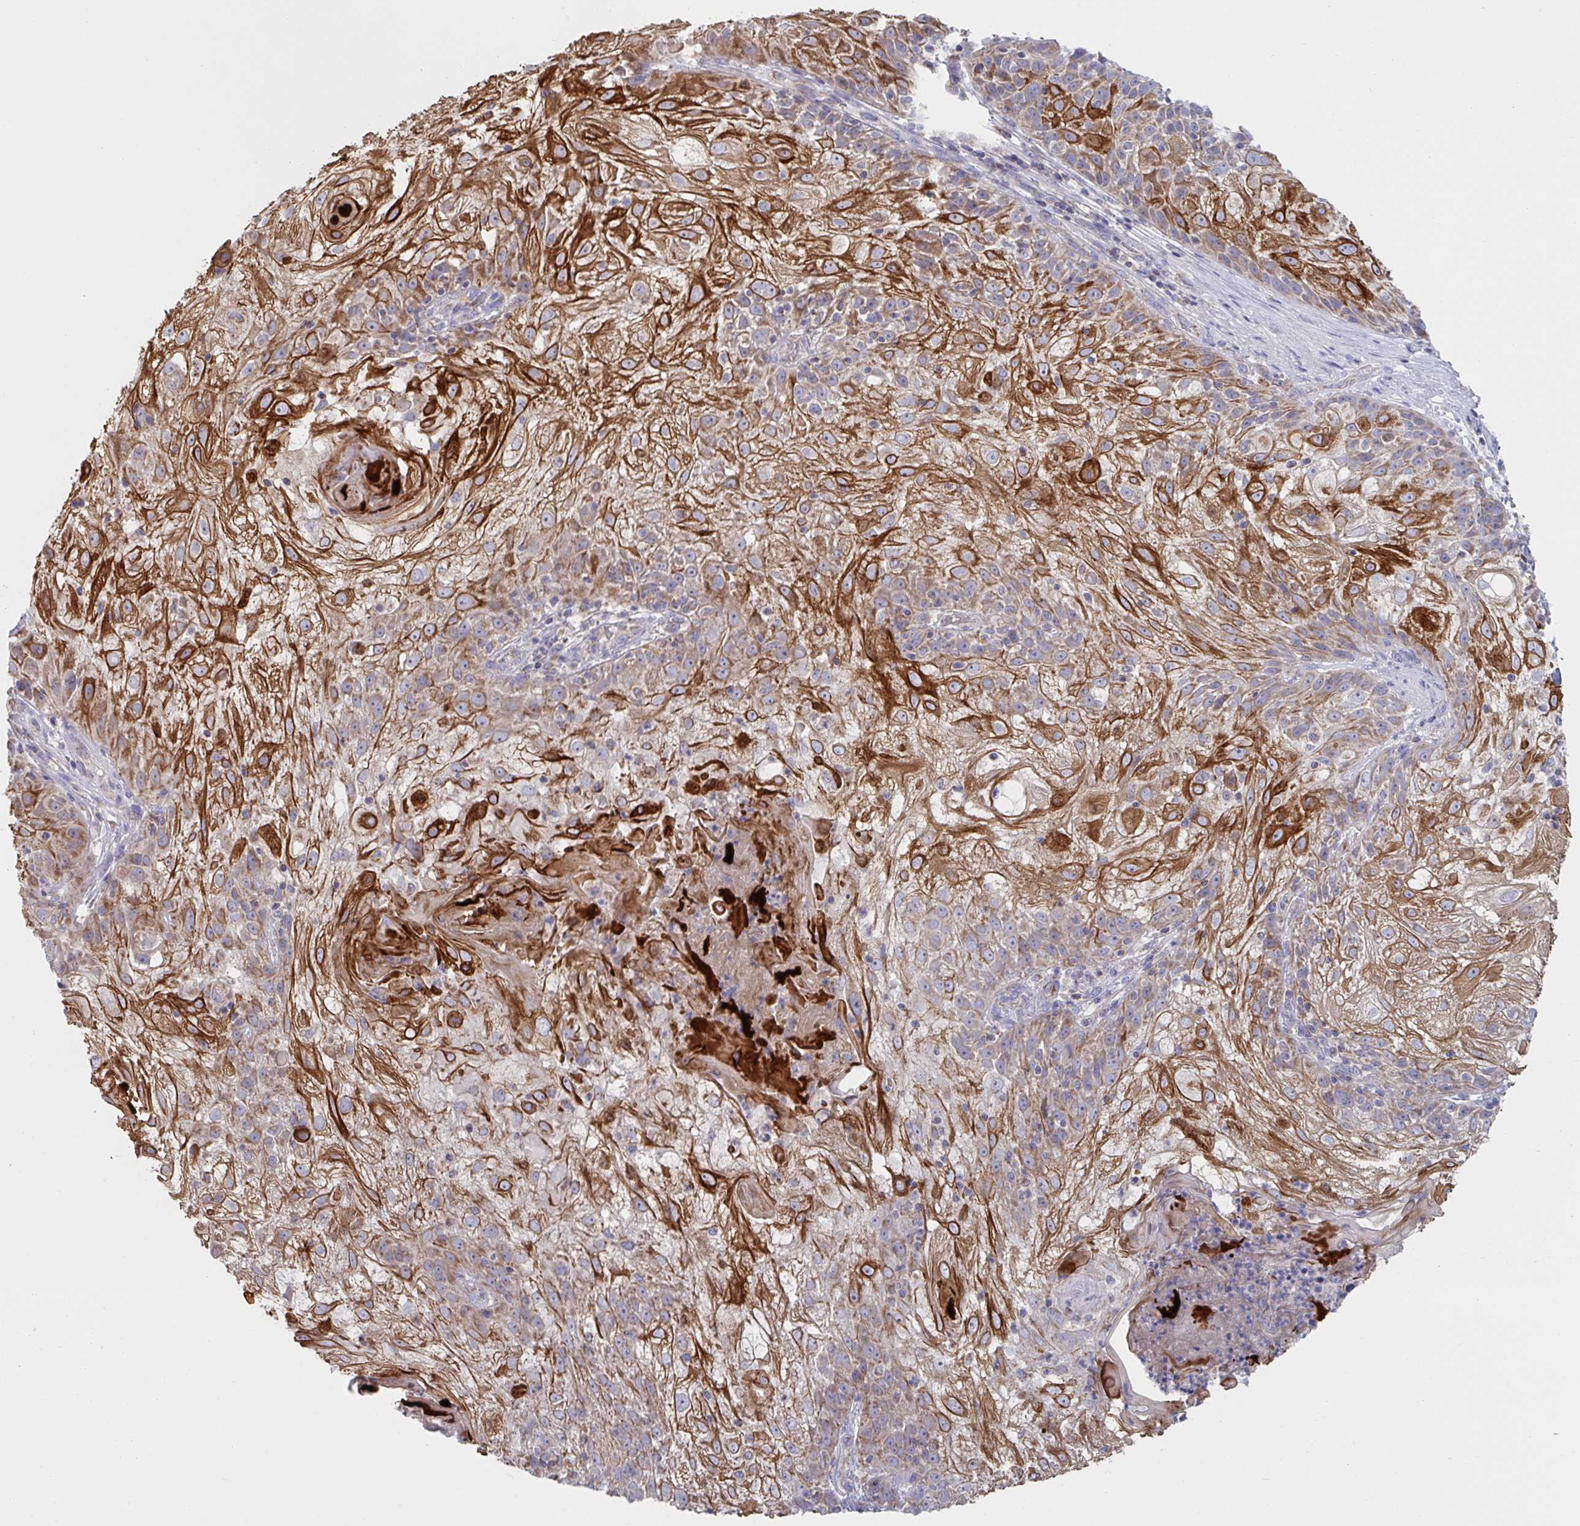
{"staining": {"intensity": "strong", "quantity": "25%-75%", "location": "cytoplasmic/membranous"}, "tissue": "skin cancer", "cell_type": "Tumor cells", "image_type": "cancer", "snomed": [{"axis": "morphology", "description": "Normal tissue, NOS"}, {"axis": "morphology", "description": "Squamous cell carcinoma, NOS"}, {"axis": "topography", "description": "Skin"}], "caption": "Skin cancer (squamous cell carcinoma) tissue shows strong cytoplasmic/membranous staining in about 25%-75% of tumor cells (DAB IHC with brightfield microscopy, high magnification).", "gene": "NDUFA7", "patient": {"sex": "female", "age": 83}}